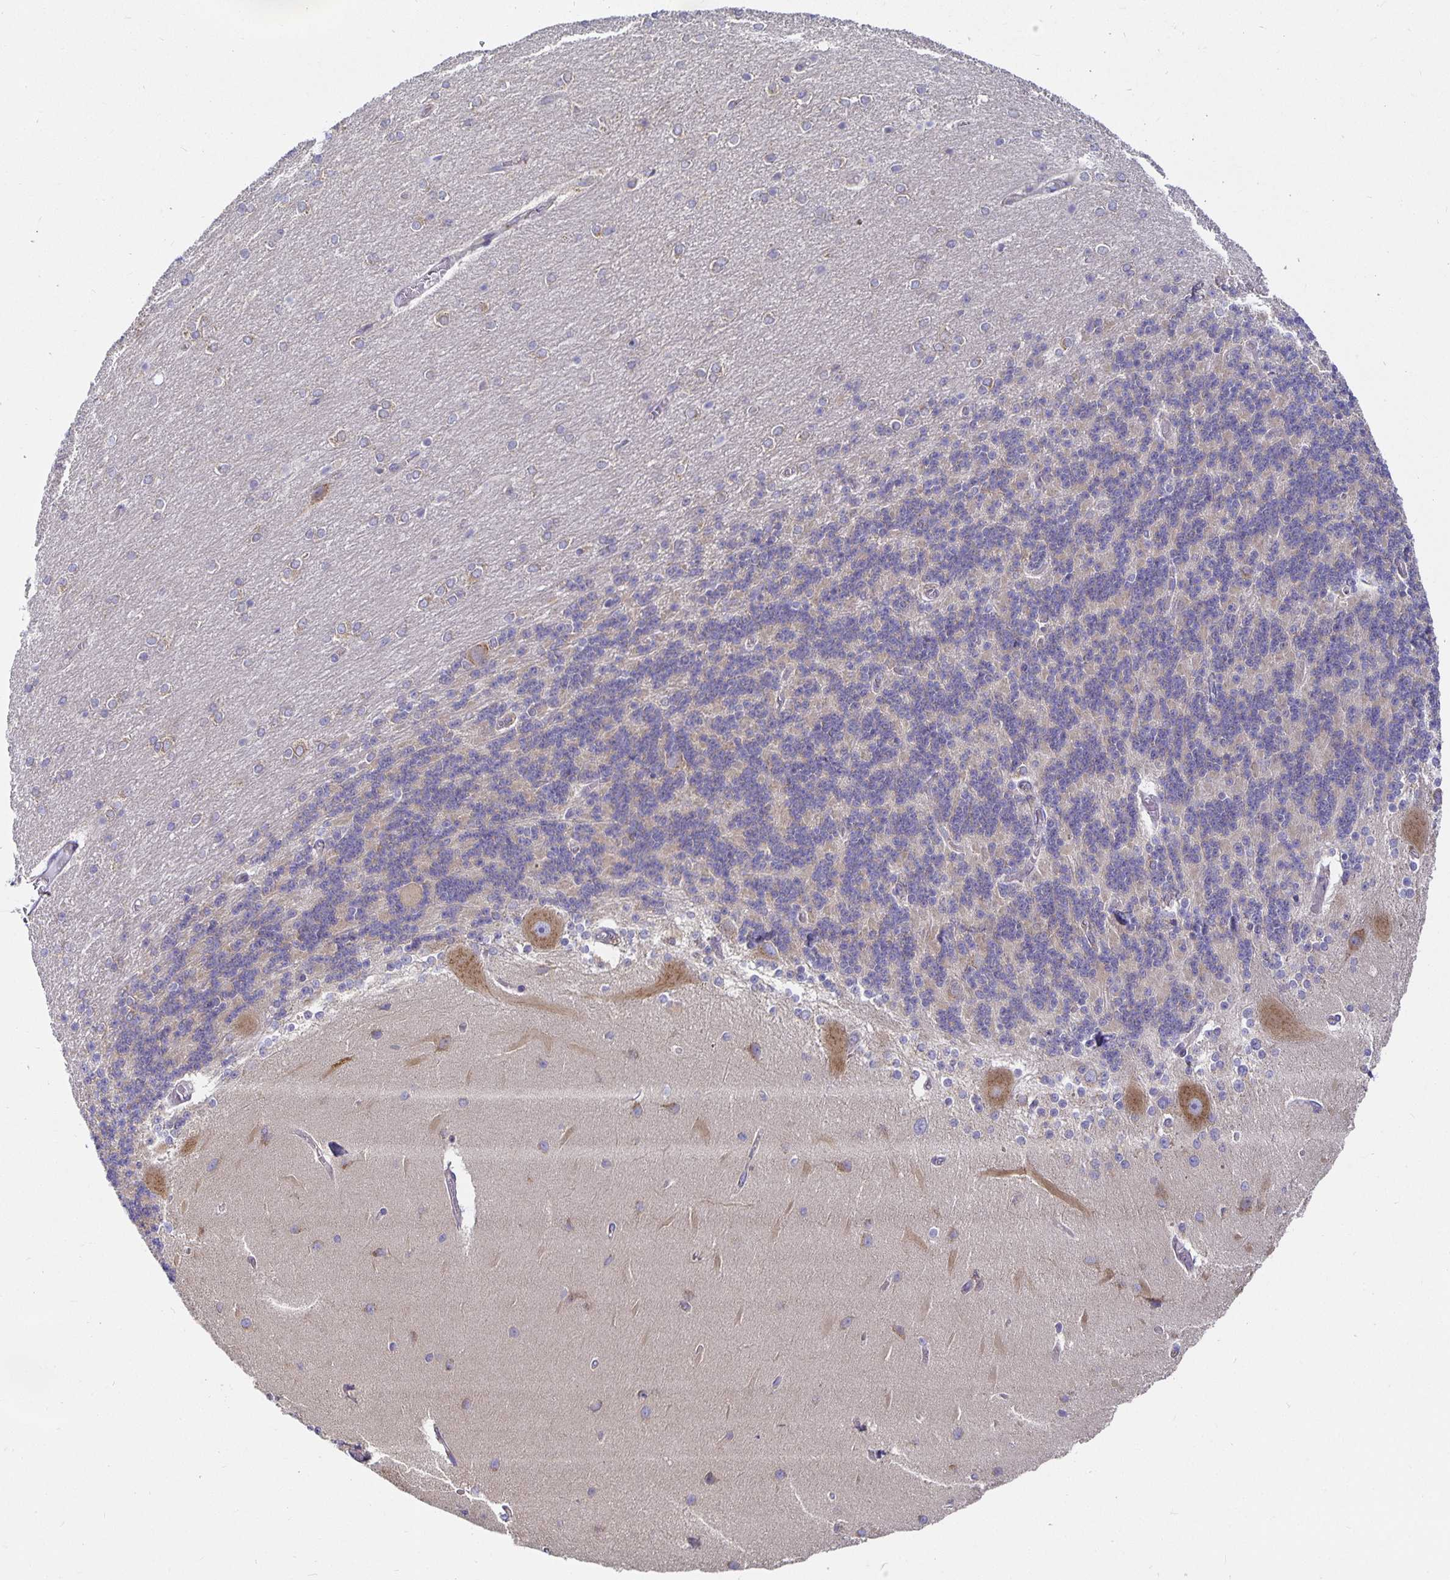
{"staining": {"intensity": "negative", "quantity": "none", "location": "none"}, "tissue": "cerebellum", "cell_type": "Cells in granular layer", "image_type": "normal", "snomed": [{"axis": "morphology", "description": "Normal tissue, NOS"}, {"axis": "topography", "description": "Cerebellum"}], "caption": "Immunohistochemistry (IHC) photomicrograph of normal cerebellum: cerebellum stained with DAB (3,3'-diaminobenzidine) demonstrates no significant protein staining in cells in granular layer. (DAB immunohistochemistry, high magnification).", "gene": "USO1", "patient": {"sex": "female", "age": 54}}